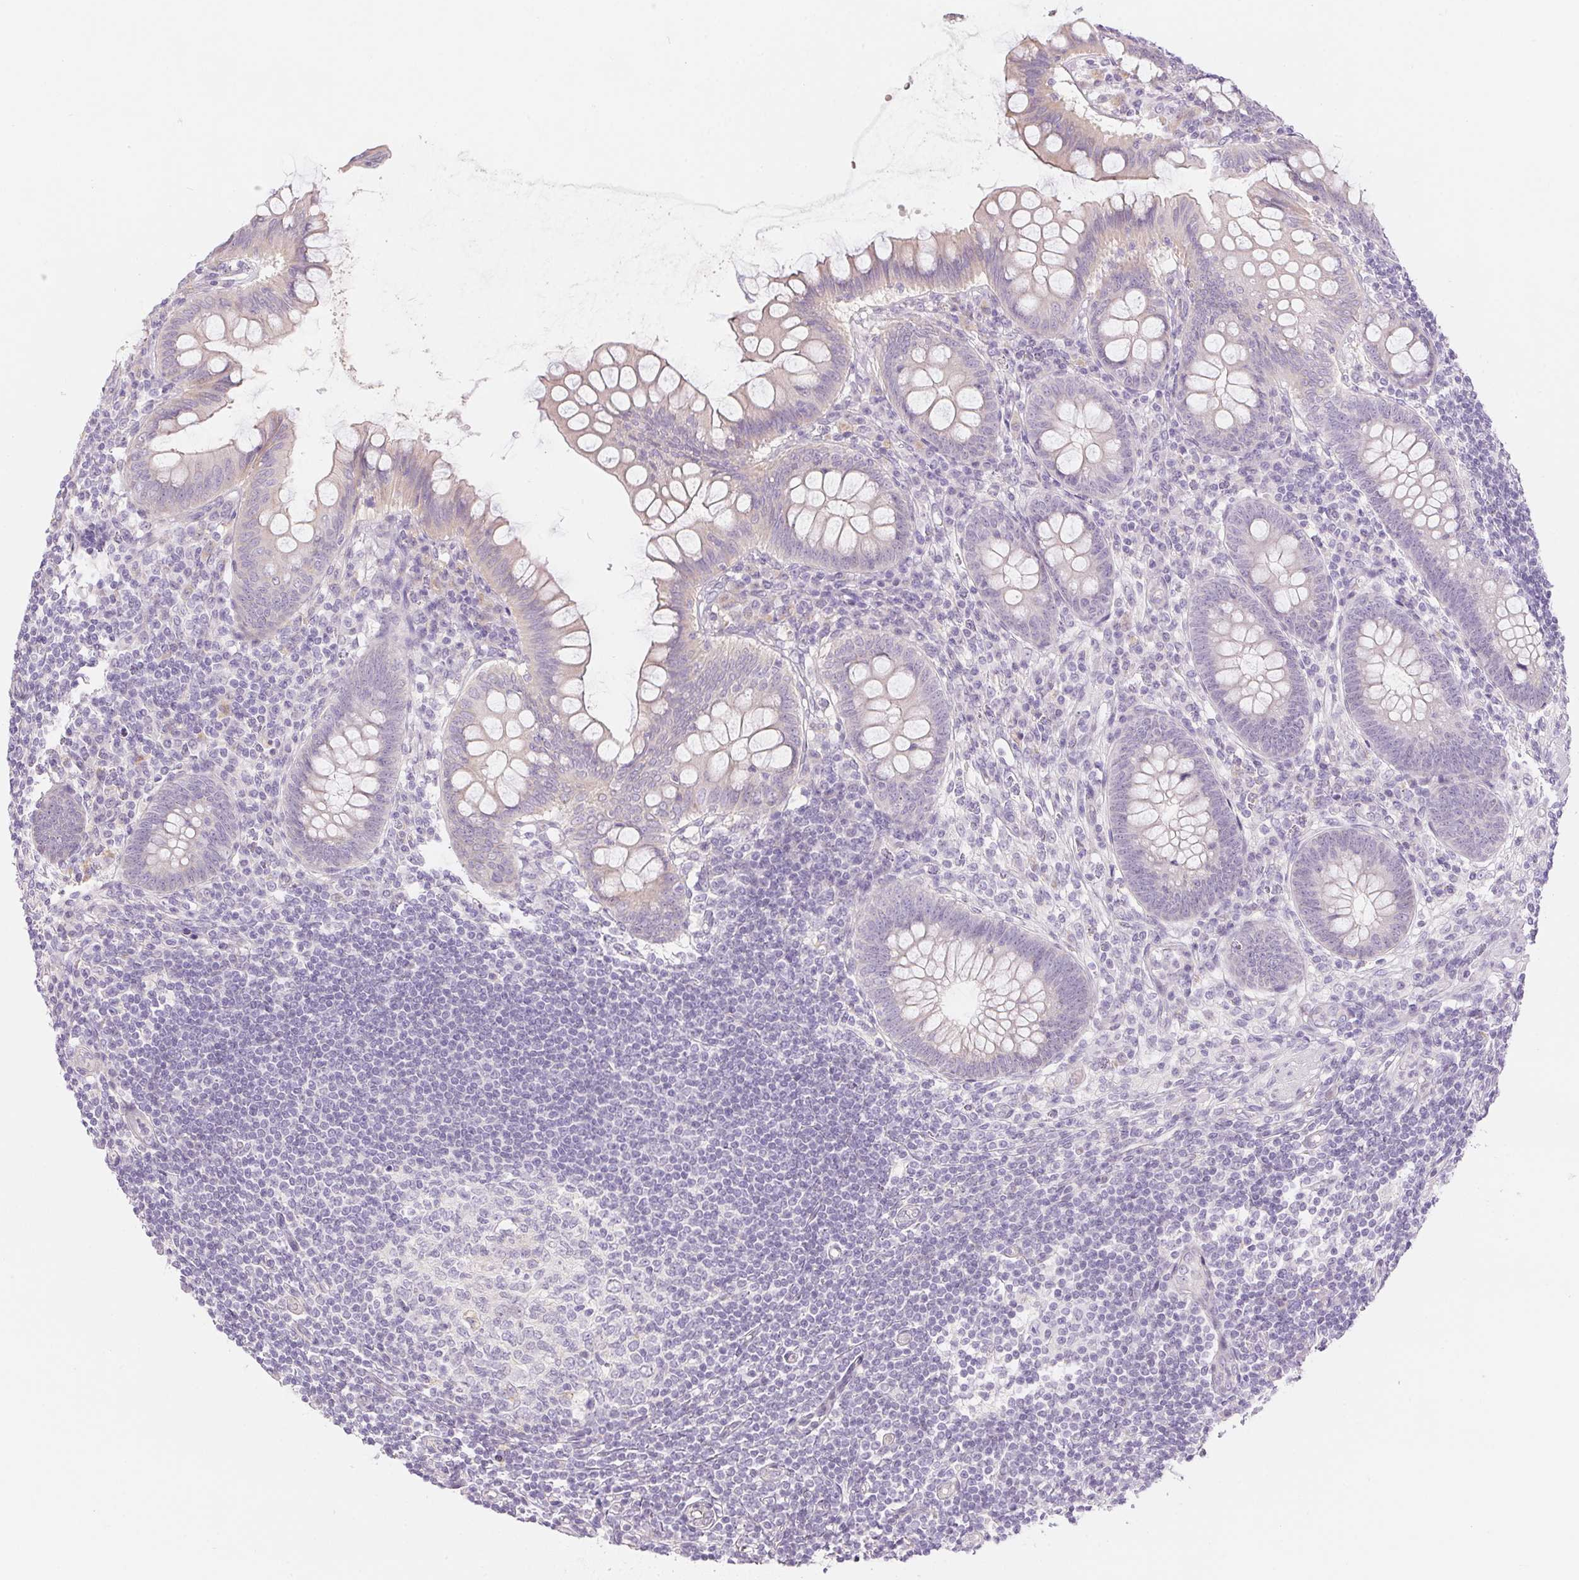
{"staining": {"intensity": "negative", "quantity": "none", "location": "none"}, "tissue": "appendix", "cell_type": "Glandular cells", "image_type": "normal", "snomed": [{"axis": "morphology", "description": "Normal tissue, NOS"}, {"axis": "topography", "description": "Appendix"}], "caption": "Glandular cells are negative for brown protein staining in unremarkable appendix. (DAB immunohistochemistry (IHC) with hematoxylin counter stain).", "gene": "CTCFL", "patient": {"sex": "female", "age": 57}}